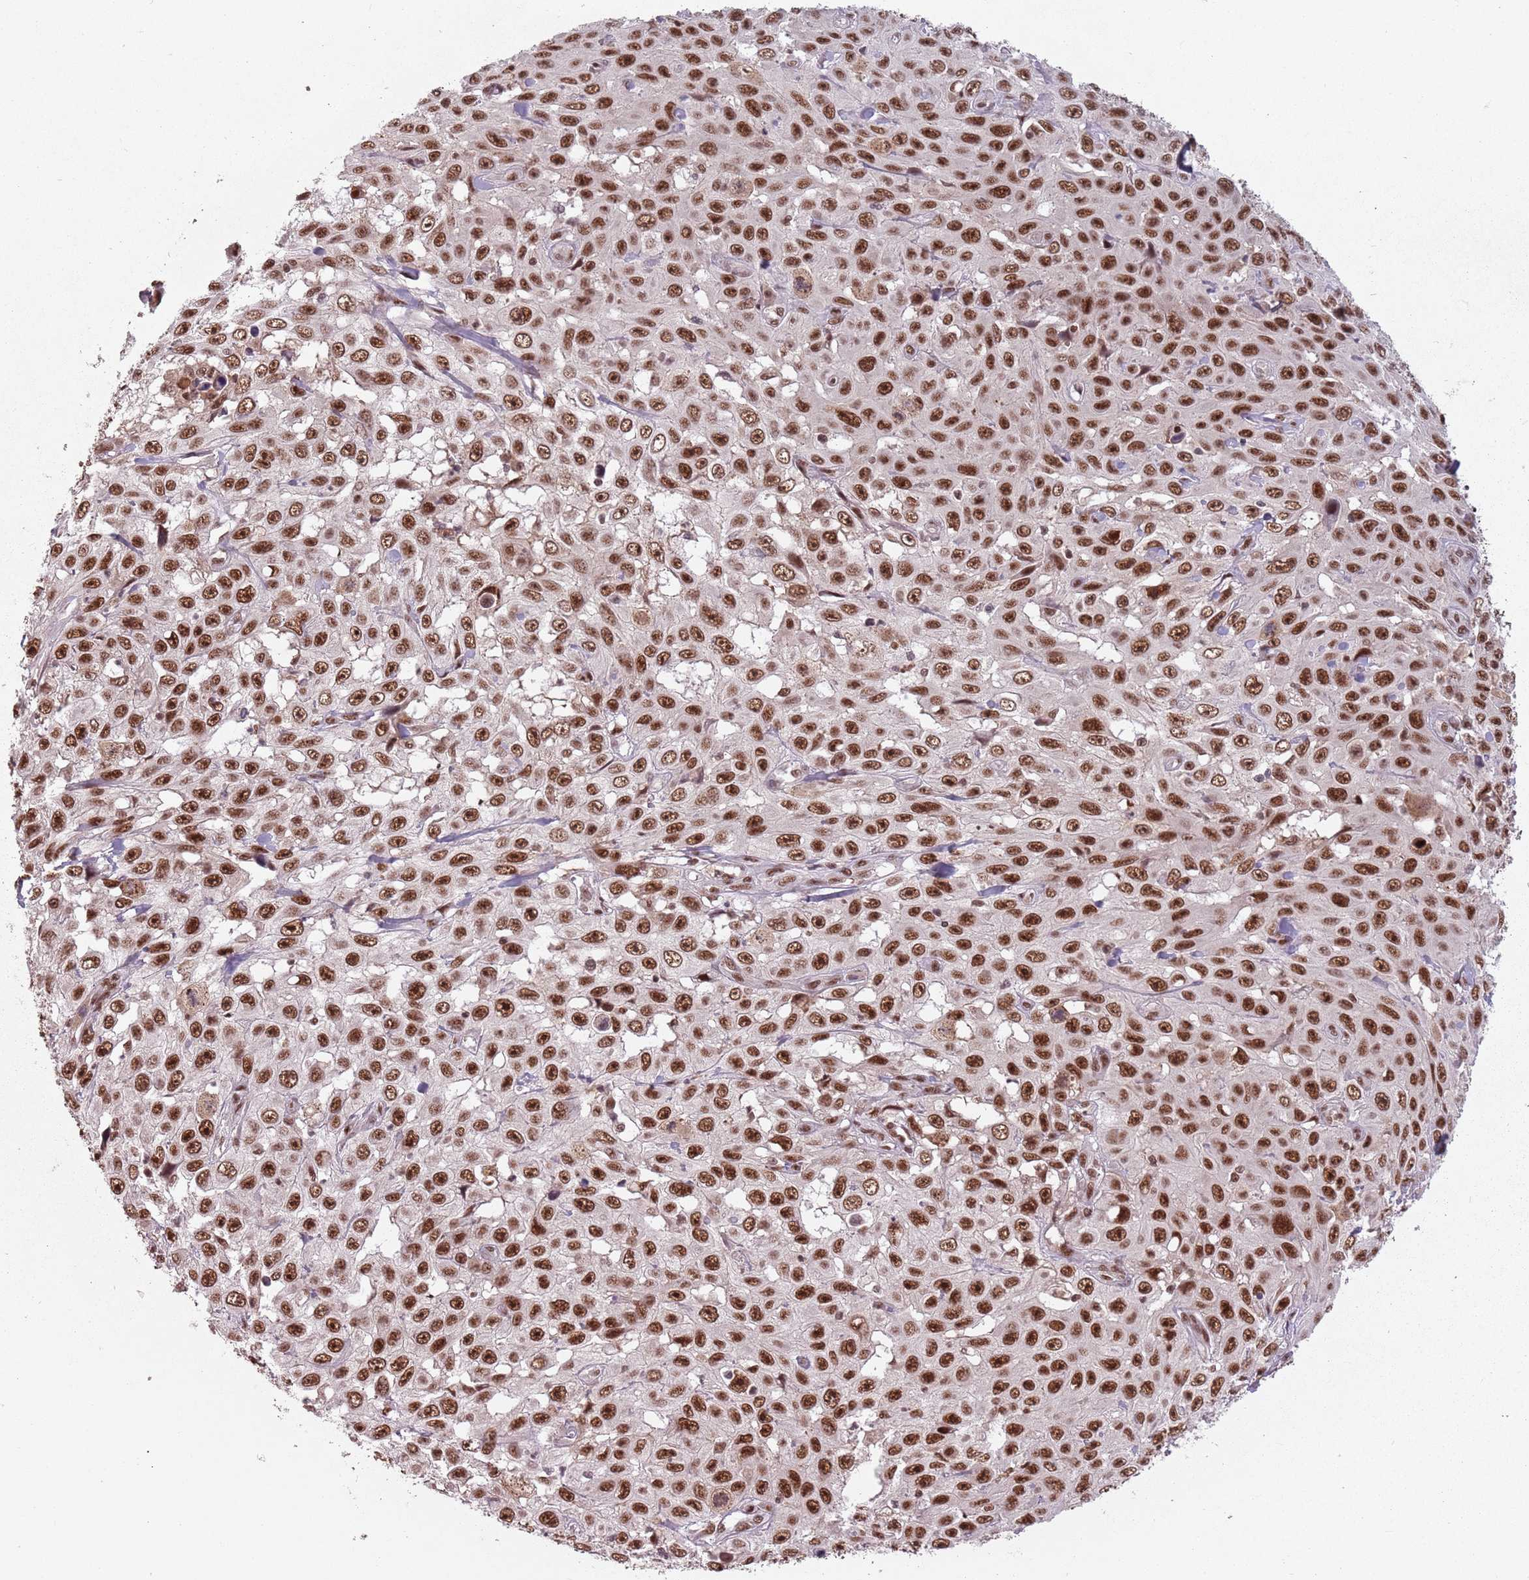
{"staining": {"intensity": "strong", "quantity": ">75%", "location": "nuclear"}, "tissue": "skin cancer", "cell_type": "Tumor cells", "image_type": "cancer", "snomed": [{"axis": "morphology", "description": "Squamous cell carcinoma, NOS"}, {"axis": "topography", "description": "Skin"}], "caption": "IHC (DAB (3,3'-diaminobenzidine)) staining of human skin cancer demonstrates strong nuclear protein positivity in approximately >75% of tumor cells. The protein is stained brown, and the nuclei are stained in blue (DAB IHC with brightfield microscopy, high magnification).", "gene": "NCBP1", "patient": {"sex": "male", "age": 82}}